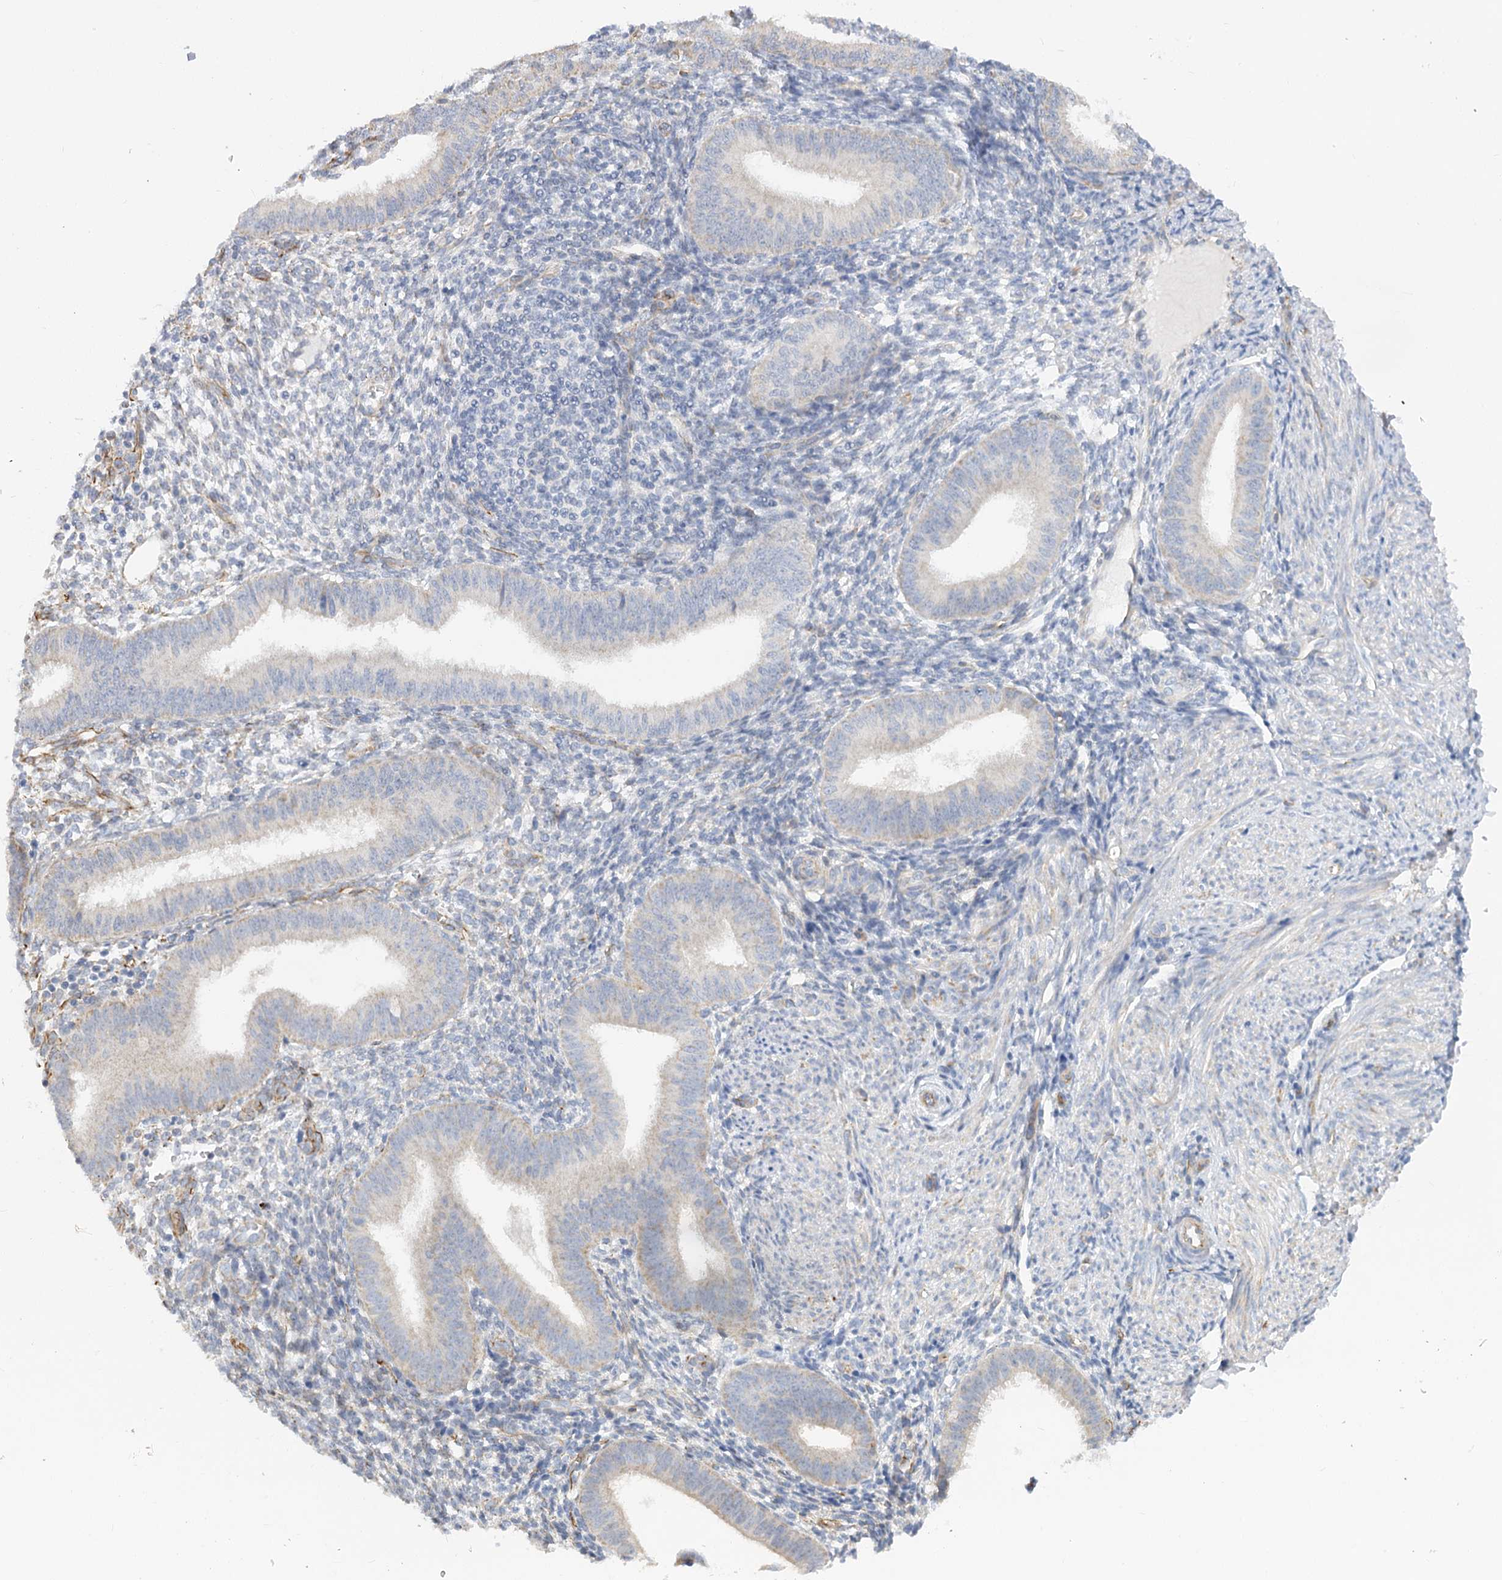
{"staining": {"intensity": "negative", "quantity": "none", "location": "none"}, "tissue": "endometrium", "cell_type": "Cells in endometrial stroma", "image_type": "normal", "snomed": [{"axis": "morphology", "description": "Normal tissue, NOS"}, {"axis": "topography", "description": "Uterus"}, {"axis": "topography", "description": "Endometrium"}], "caption": "High magnification brightfield microscopy of unremarkable endometrium stained with DAB (3,3'-diaminobenzidine) (brown) and counterstained with hematoxylin (blue): cells in endometrial stroma show no significant positivity. (DAB (3,3'-diaminobenzidine) immunohistochemistry (IHC) with hematoxylin counter stain).", "gene": "NELL2", "patient": {"sex": "female", "age": 48}}